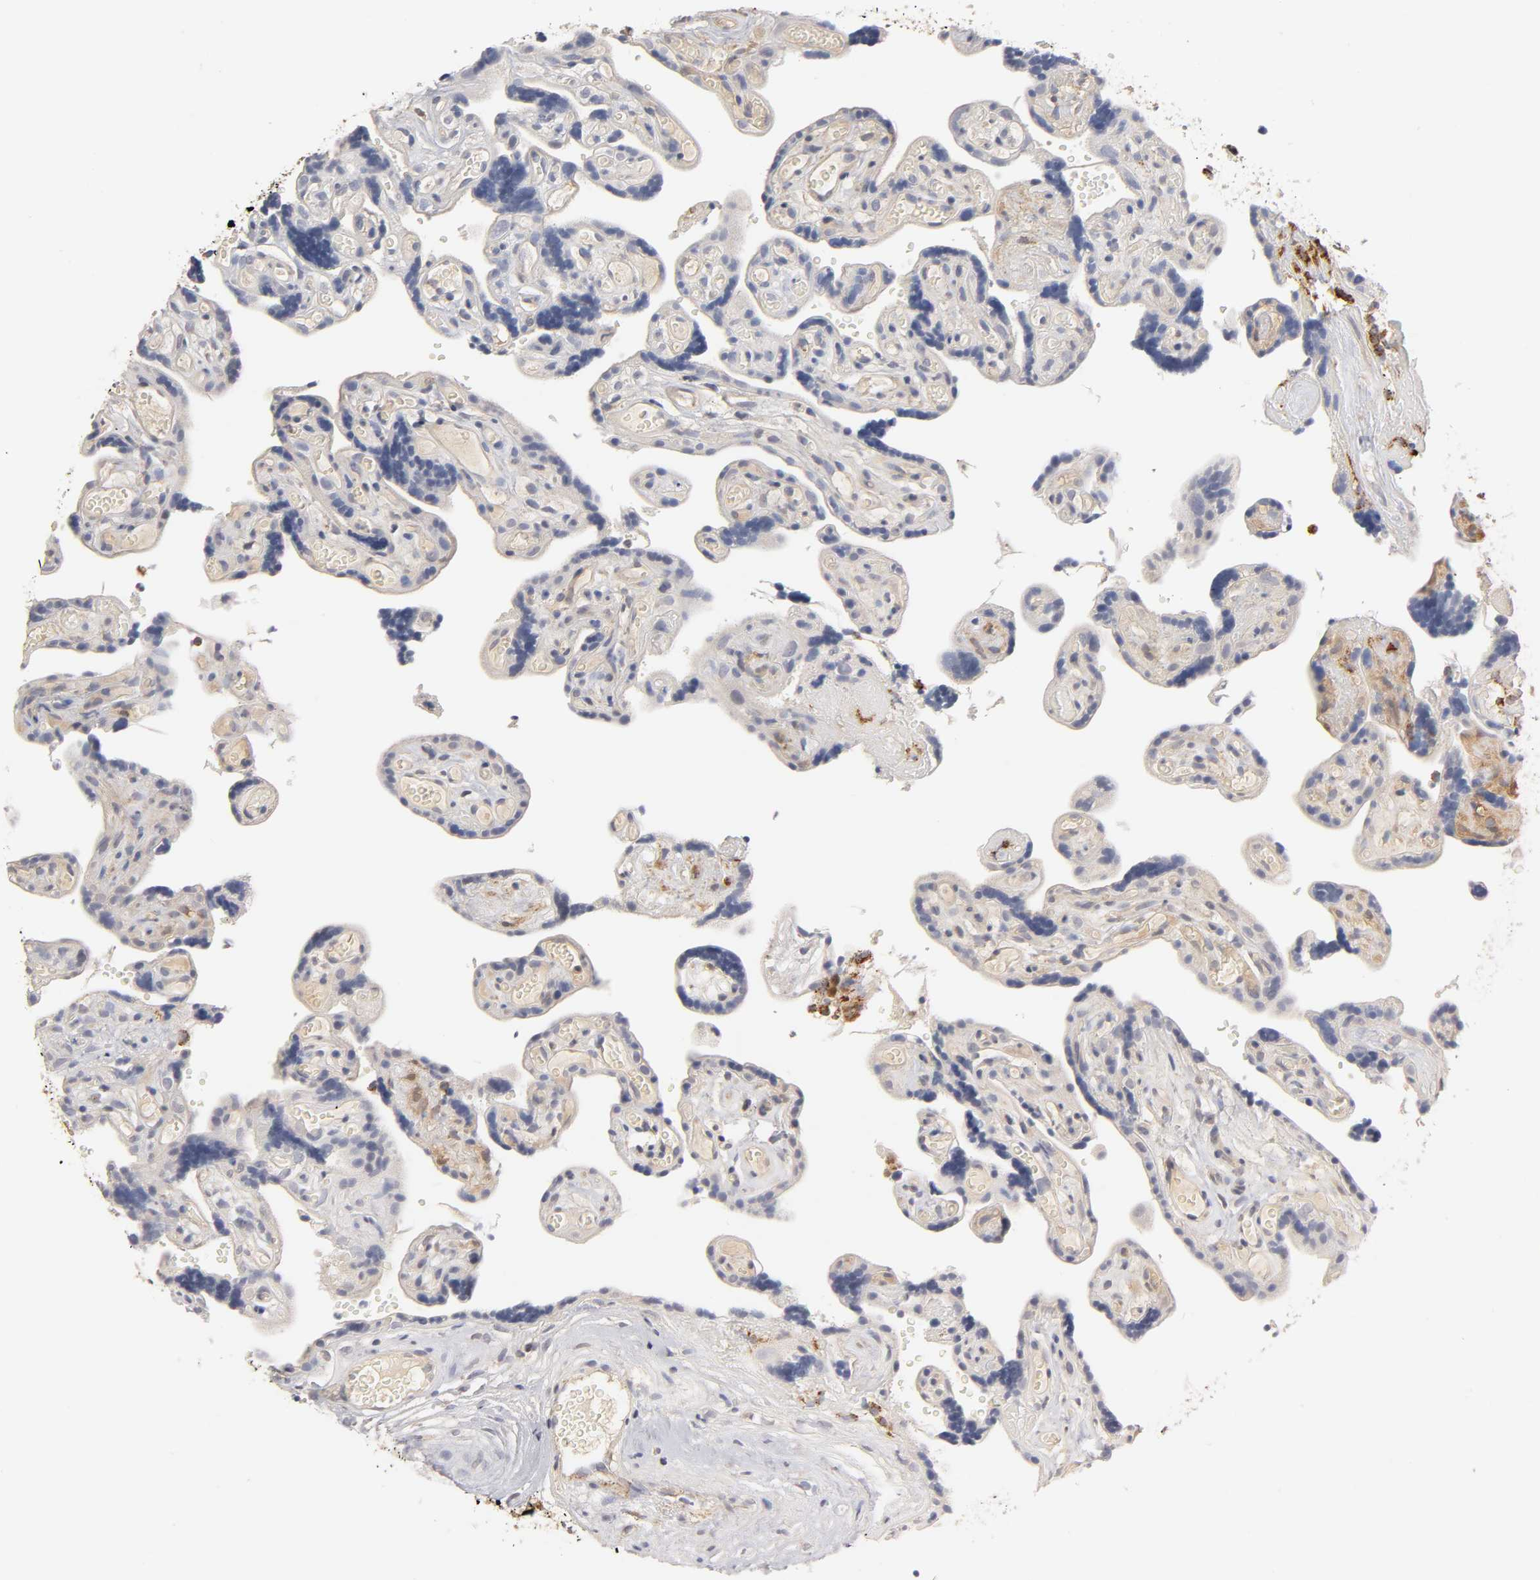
{"staining": {"intensity": "strong", "quantity": ">75%", "location": "cytoplasmic/membranous,nuclear"}, "tissue": "placenta", "cell_type": "Decidual cells", "image_type": "normal", "snomed": [{"axis": "morphology", "description": "Normal tissue, NOS"}, {"axis": "topography", "description": "Placenta"}], "caption": "An image of human placenta stained for a protein reveals strong cytoplasmic/membranous,nuclear brown staining in decidual cells.", "gene": "ISG15", "patient": {"sex": "female", "age": 30}}